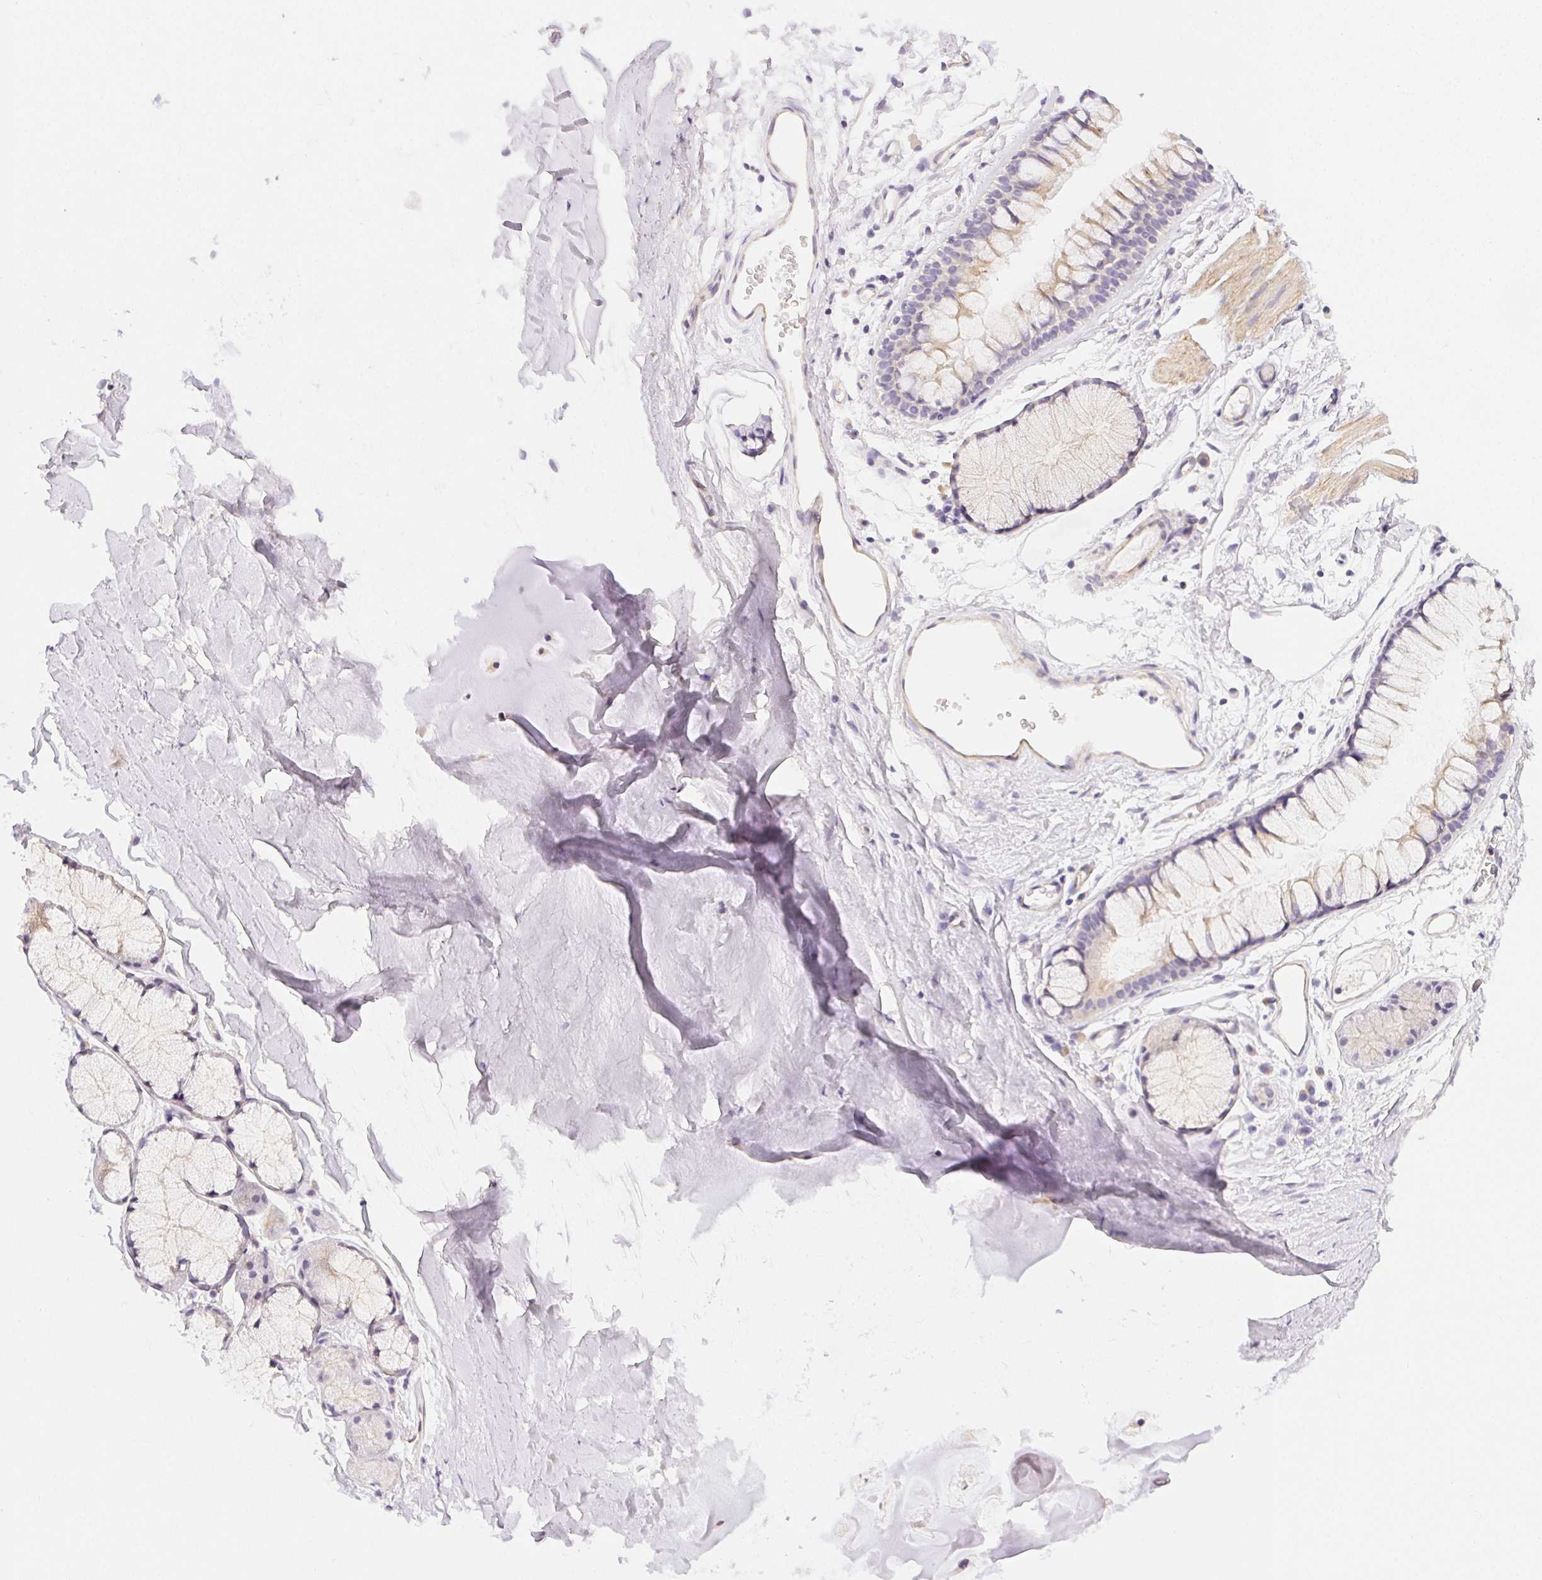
{"staining": {"intensity": "negative", "quantity": "none", "location": "none"}, "tissue": "adipose tissue", "cell_type": "Adipocytes", "image_type": "normal", "snomed": [{"axis": "morphology", "description": "Normal tissue, NOS"}, {"axis": "topography", "description": "Cartilage tissue"}, {"axis": "topography", "description": "Bronchus"}], "caption": "Immunohistochemistry image of unremarkable adipose tissue stained for a protein (brown), which demonstrates no staining in adipocytes.", "gene": "CSN1S1", "patient": {"sex": "female", "age": 79}}